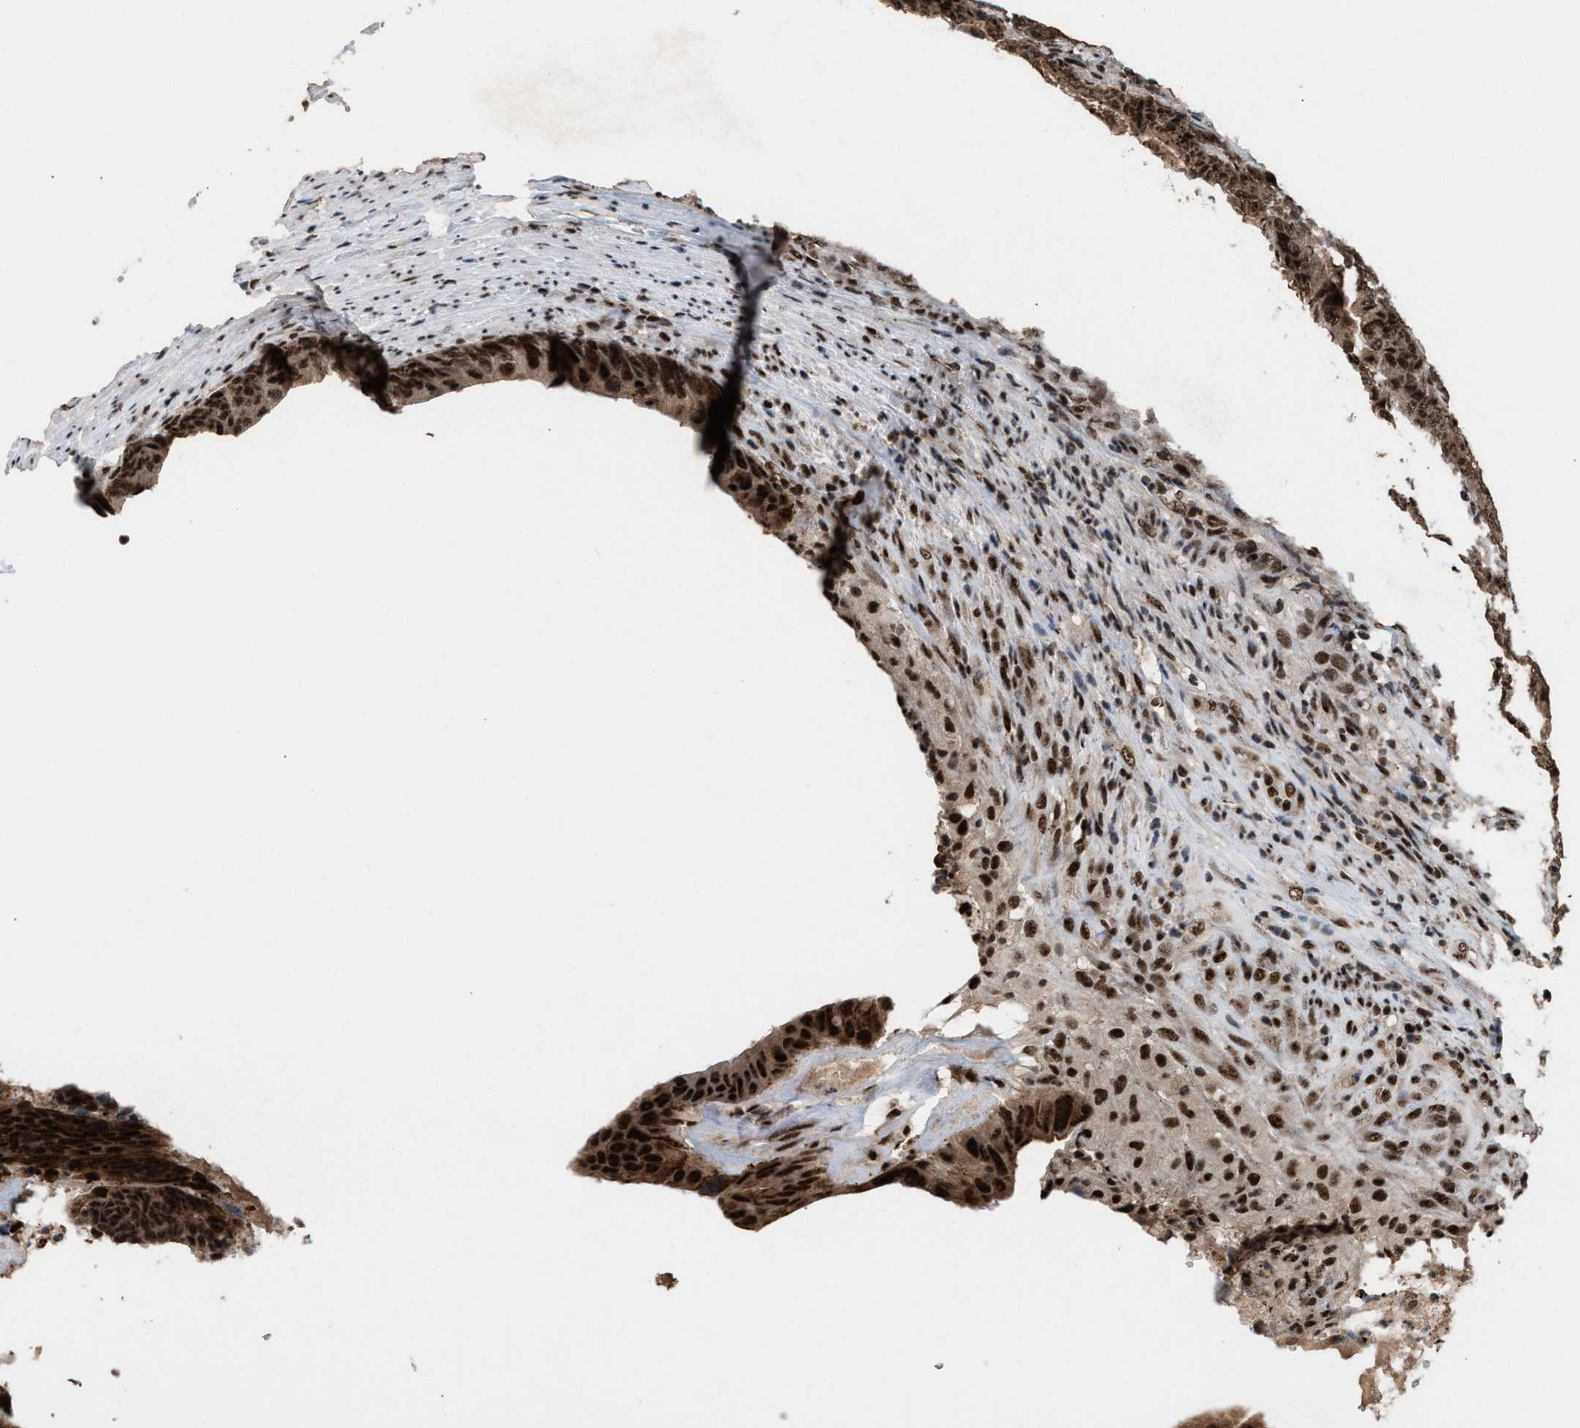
{"staining": {"intensity": "strong", "quantity": ">75%", "location": "nuclear"}, "tissue": "colorectal cancer", "cell_type": "Tumor cells", "image_type": "cancer", "snomed": [{"axis": "morphology", "description": "Adenocarcinoma, NOS"}, {"axis": "topography", "description": "Colon"}], "caption": "Strong nuclear staining is present in about >75% of tumor cells in colorectal adenocarcinoma. The staining was performed using DAB (3,3'-diaminobenzidine) to visualize the protein expression in brown, while the nuclei were stained in blue with hematoxylin (Magnification: 20x).", "gene": "PRPF4", "patient": {"sex": "male", "age": 56}}